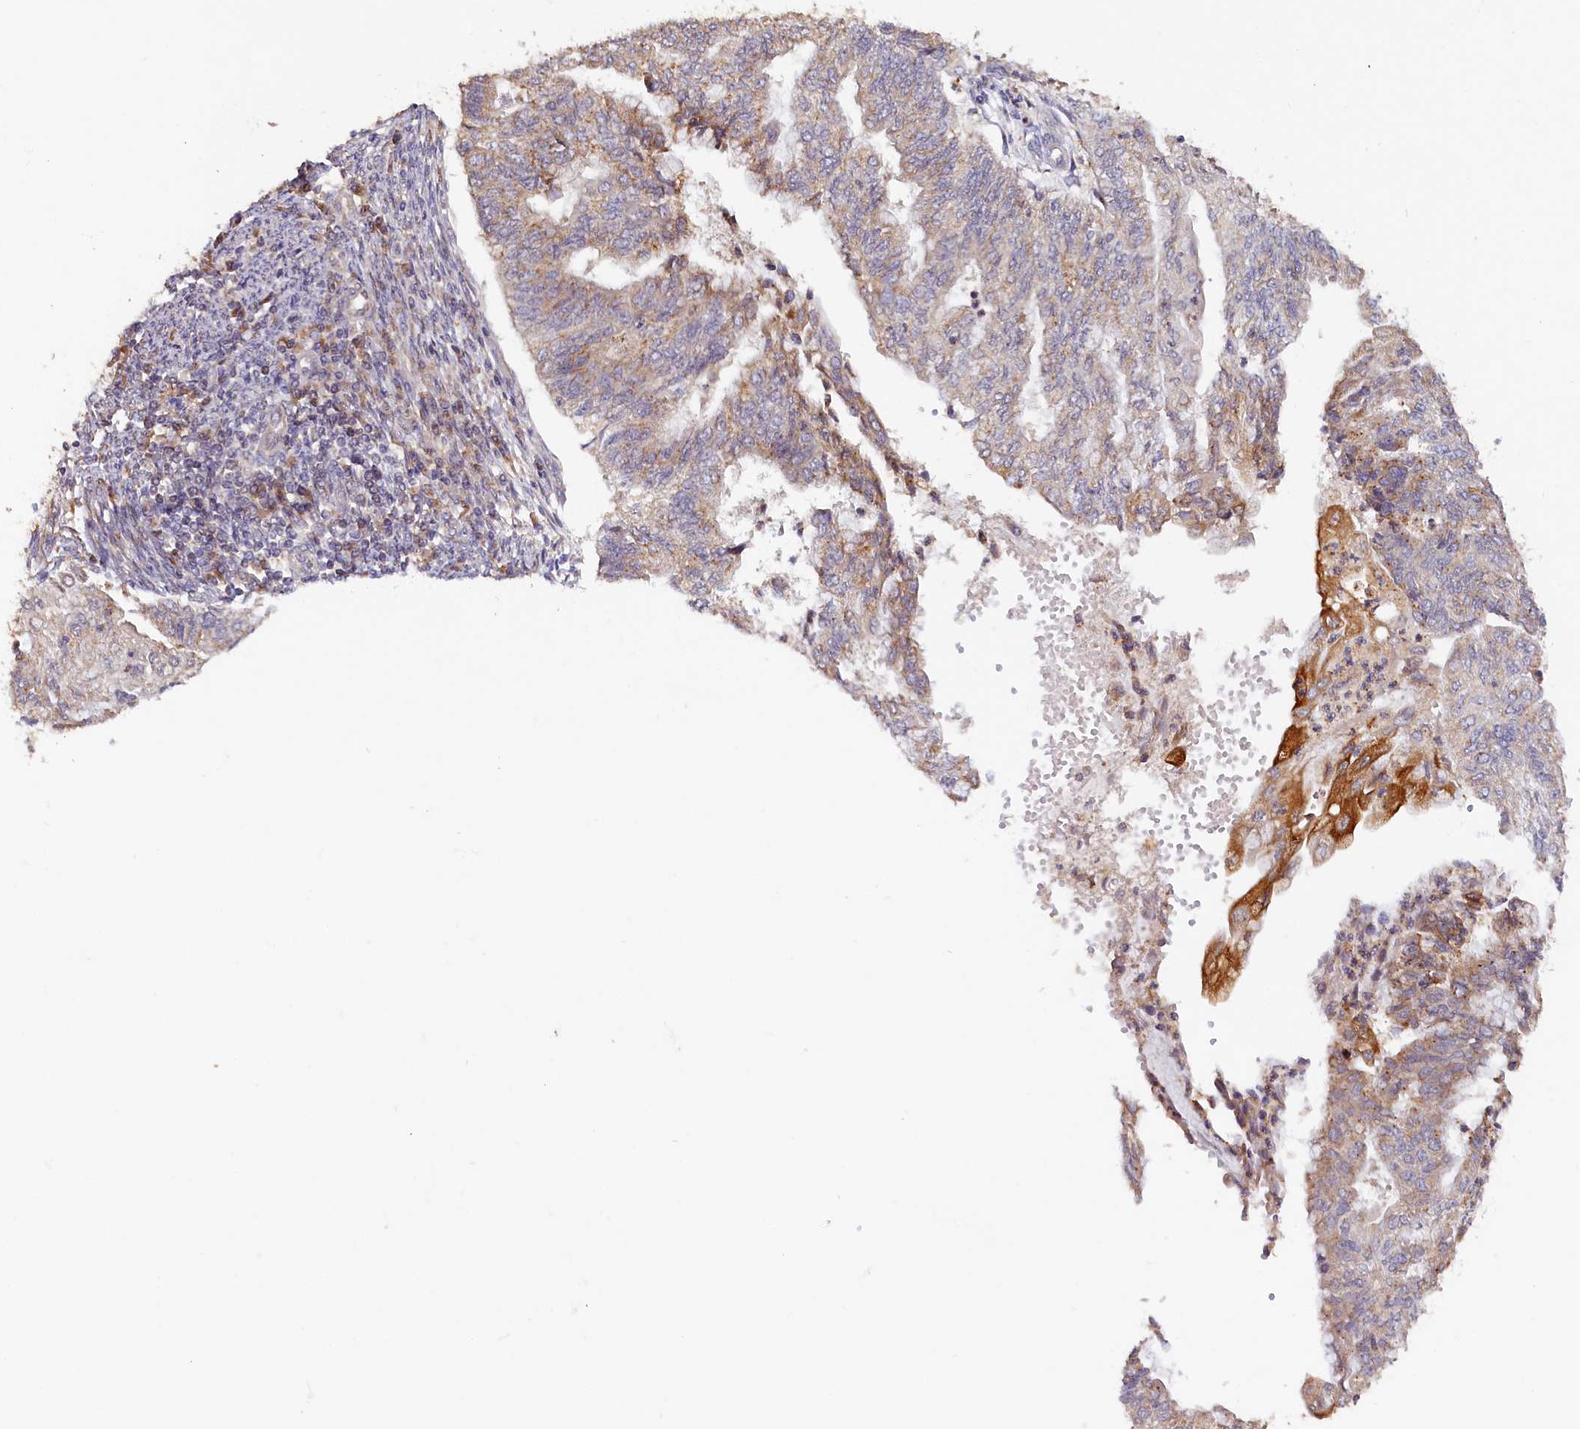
{"staining": {"intensity": "weak", "quantity": ">75%", "location": "cytoplasmic/membranous"}, "tissue": "endometrial cancer", "cell_type": "Tumor cells", "image_type": "cancer", "snomed": [{"axis": "morphology", "description": "Adenocarcinoma, NOS"}, {"axis": "topography", "description": "Endometrium"}], "caption": "Endometrial cancer (adenocarcinoma) stained with a brown dye reveals weak cytoplasmic/membranous positive positivity in approximately >75% of tumor cells.", "gene": "TANGO6", "patient": {"sex": "female", "age": 59}}